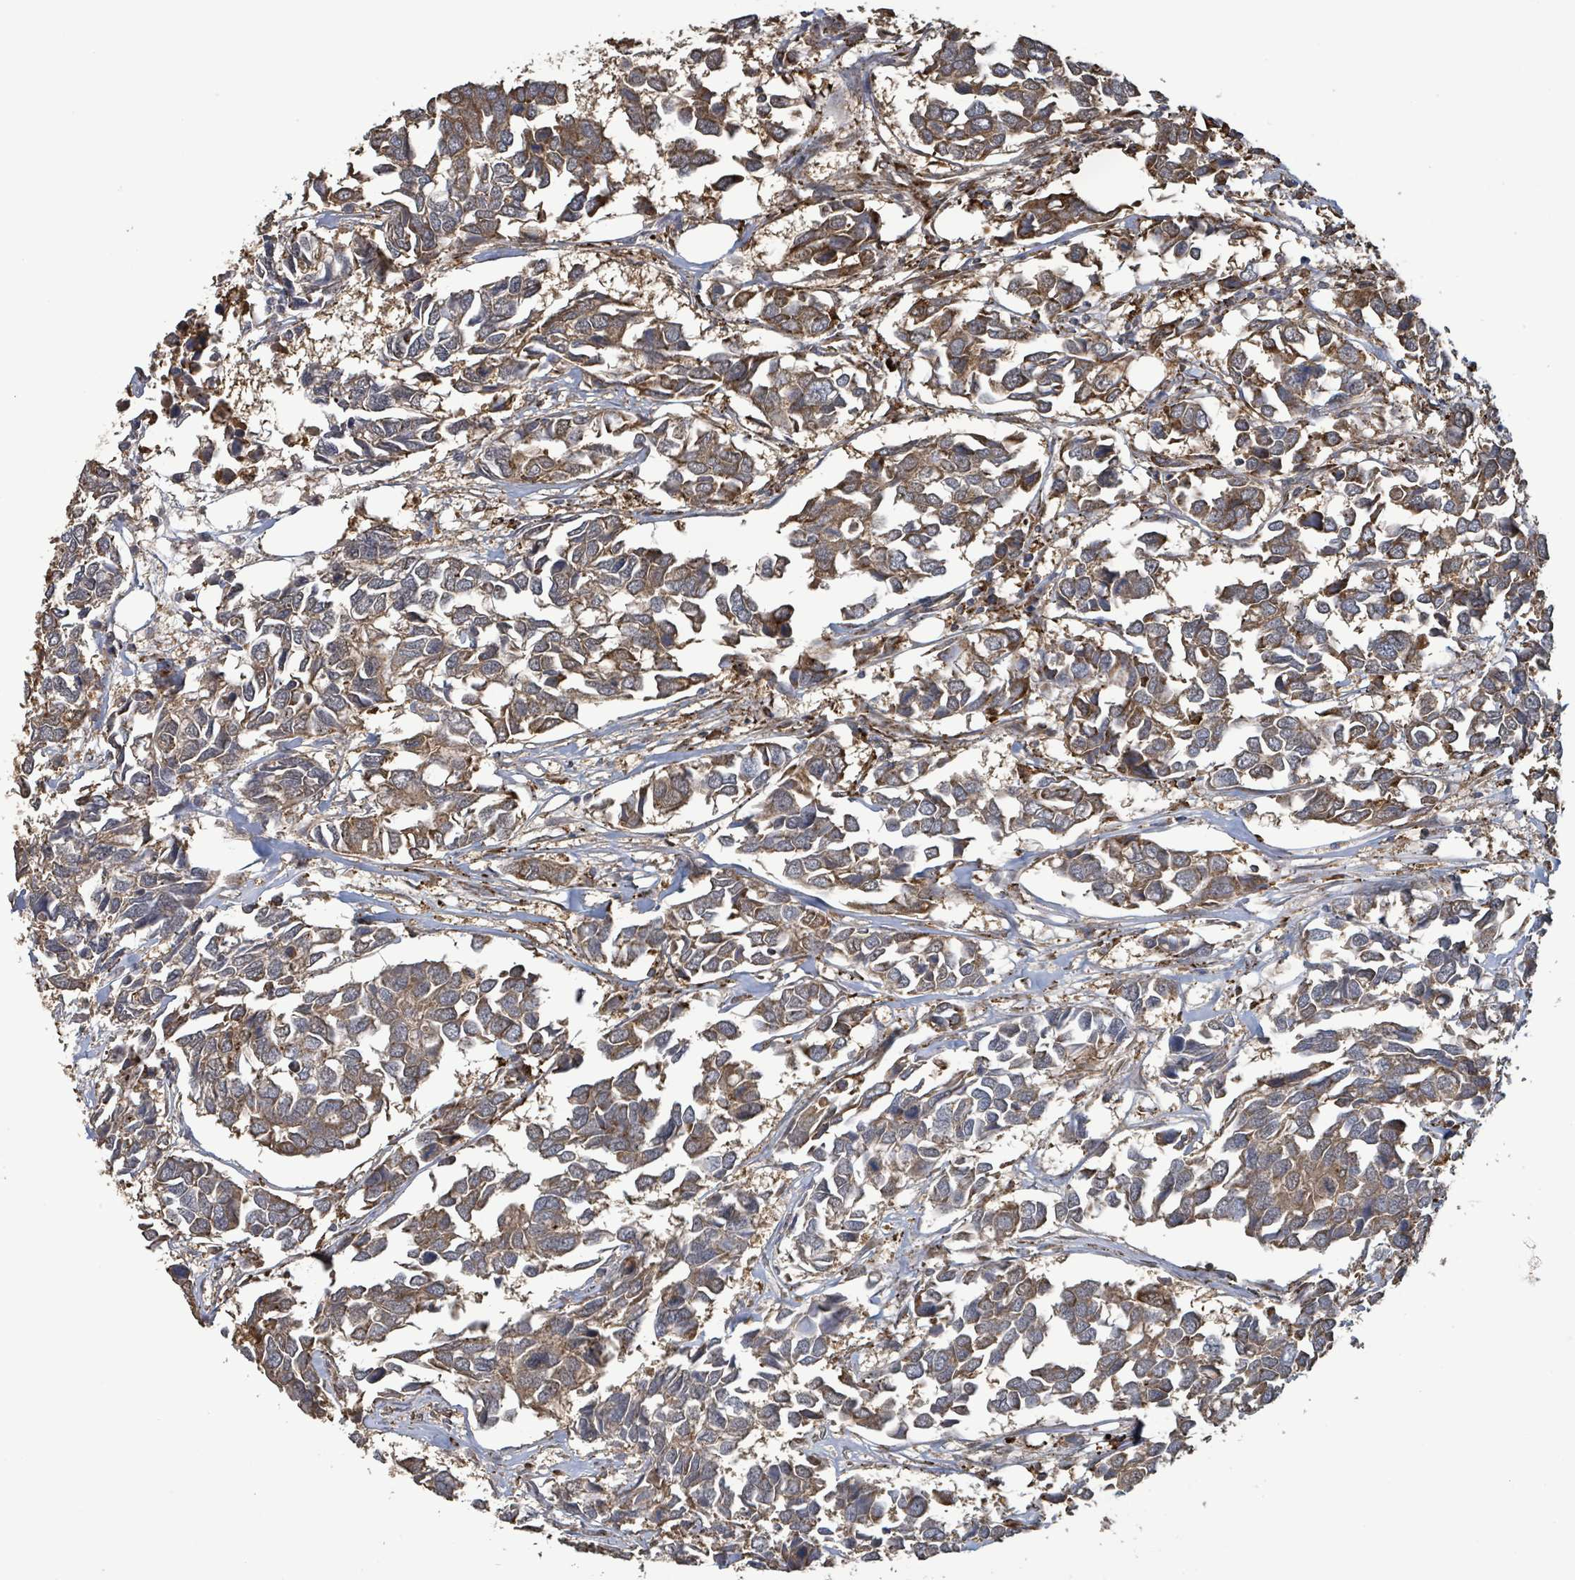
{"staining": {"intensity": "moderate", "quantity": ">75%", "location": "cytoplasmic/membranous"}, "tissue": "breast cancer", "cell_type": "Tumor cells", "image_type": "cancer", "snomed": [{"axis": "morphology", "description": "Duct carcinoma"}, {"axis": "topography", "description": "Breast"}], "caption": "A histopathology image showing moderate cytoplasmic/membranous expression in about >75% of tumor cells in breast cancer (invasive ductal carcinoma), as visualized by brown immunohistochemical staining.", "gene": "ARPIN", "patient": {"sex": "female", "age": 83}}